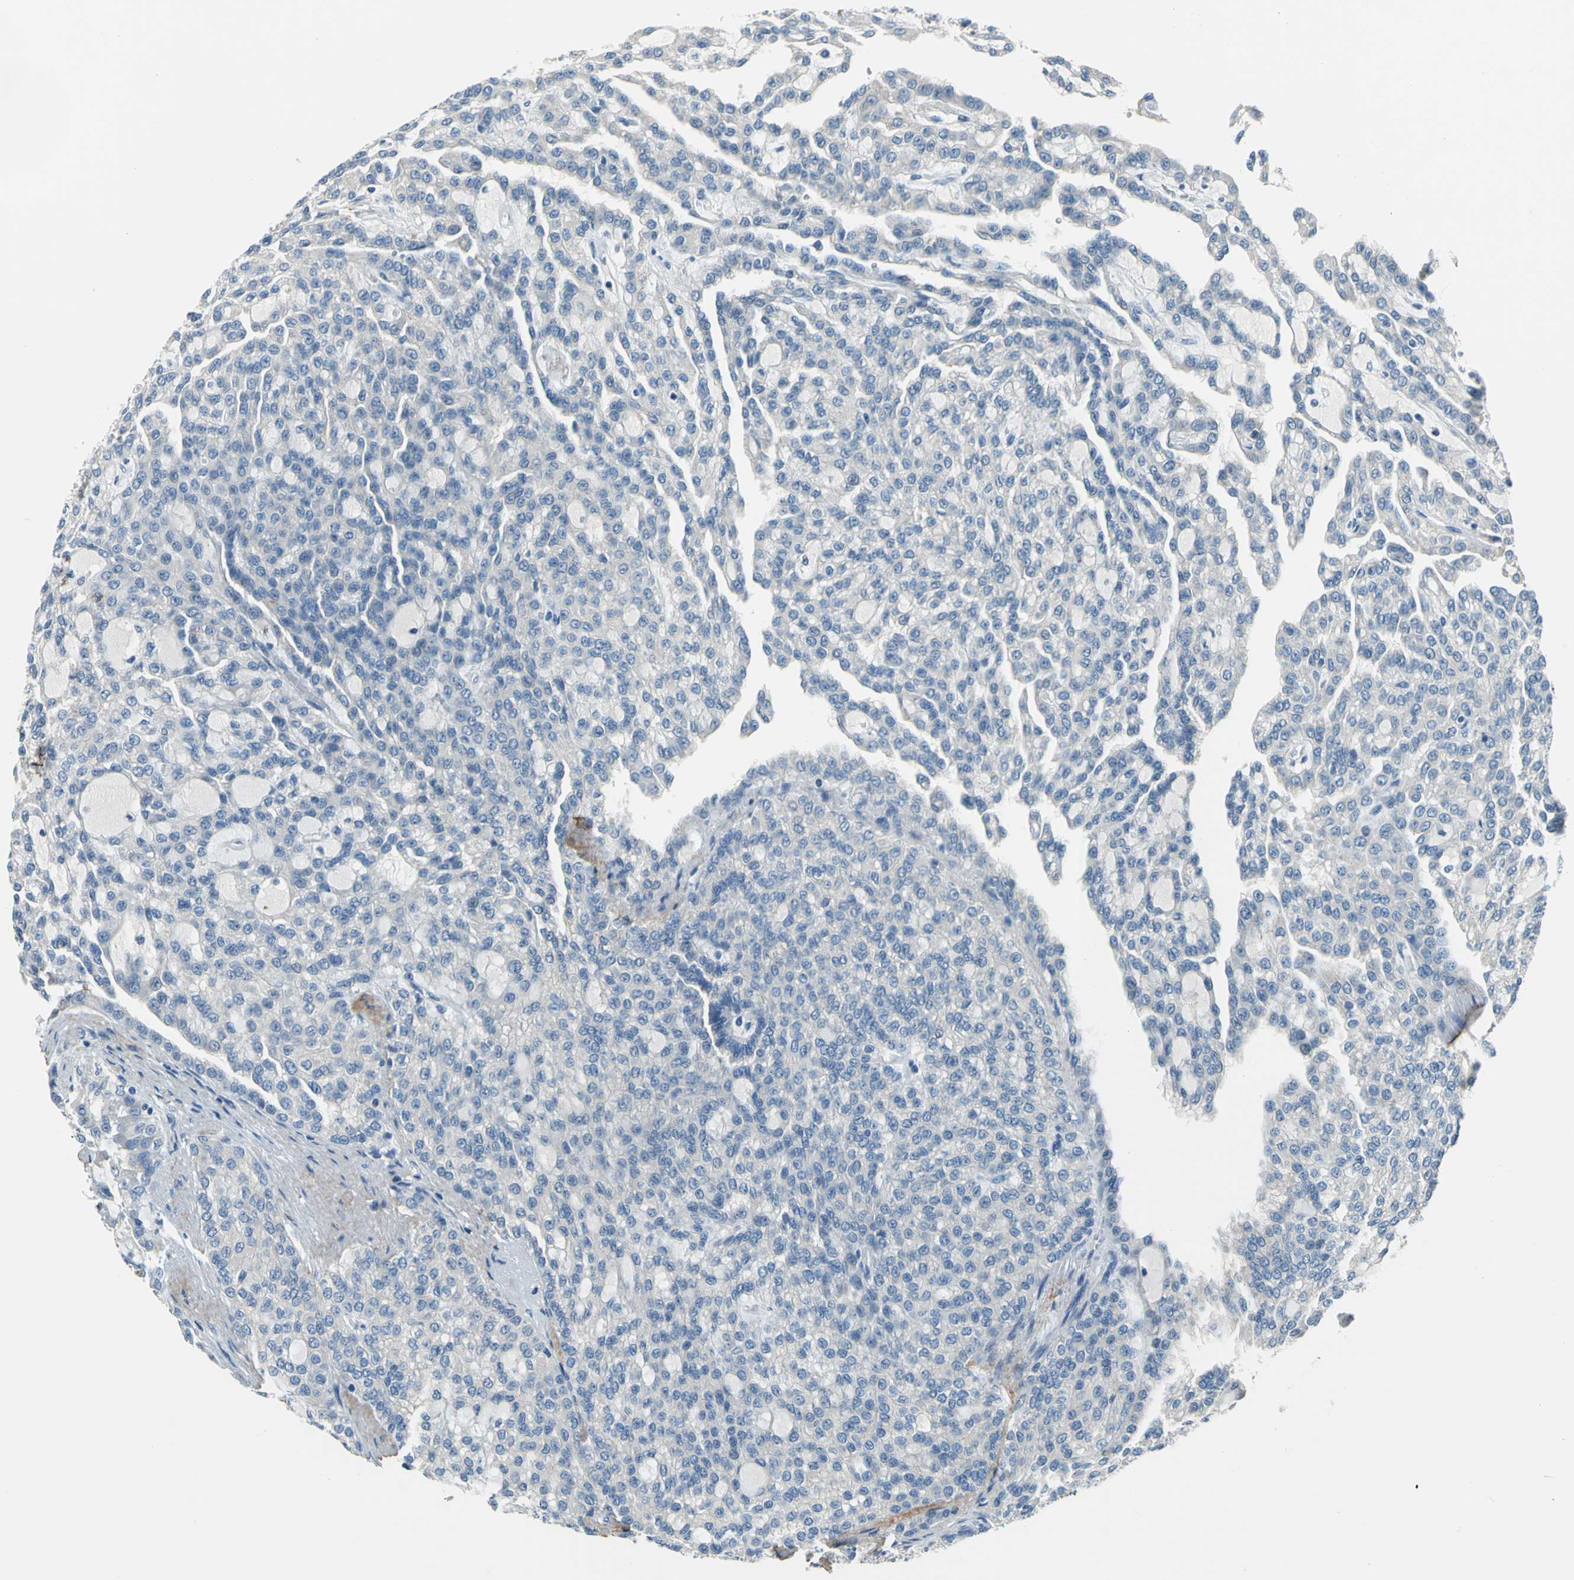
{"staining": {"intensity": "negative", "quantity": "none", "location": "none"}, "tissue": "renal cancer", "cell_type": "Tumor cells", "image_type": "cancer", "snomed": [{"axis": "morphology", "description": "Adenocarcinoma, NOS"}, {"axis": "topography", "description": "Kidney"}], "caption": "Tumor cells are negative for brown protein staining in renal cancer. (Immunohistochemistry (ihc), brightfield microscopy, high magnification).", "gene": "SLC16A7", "patient": {"sex": "male", "age": 63}}